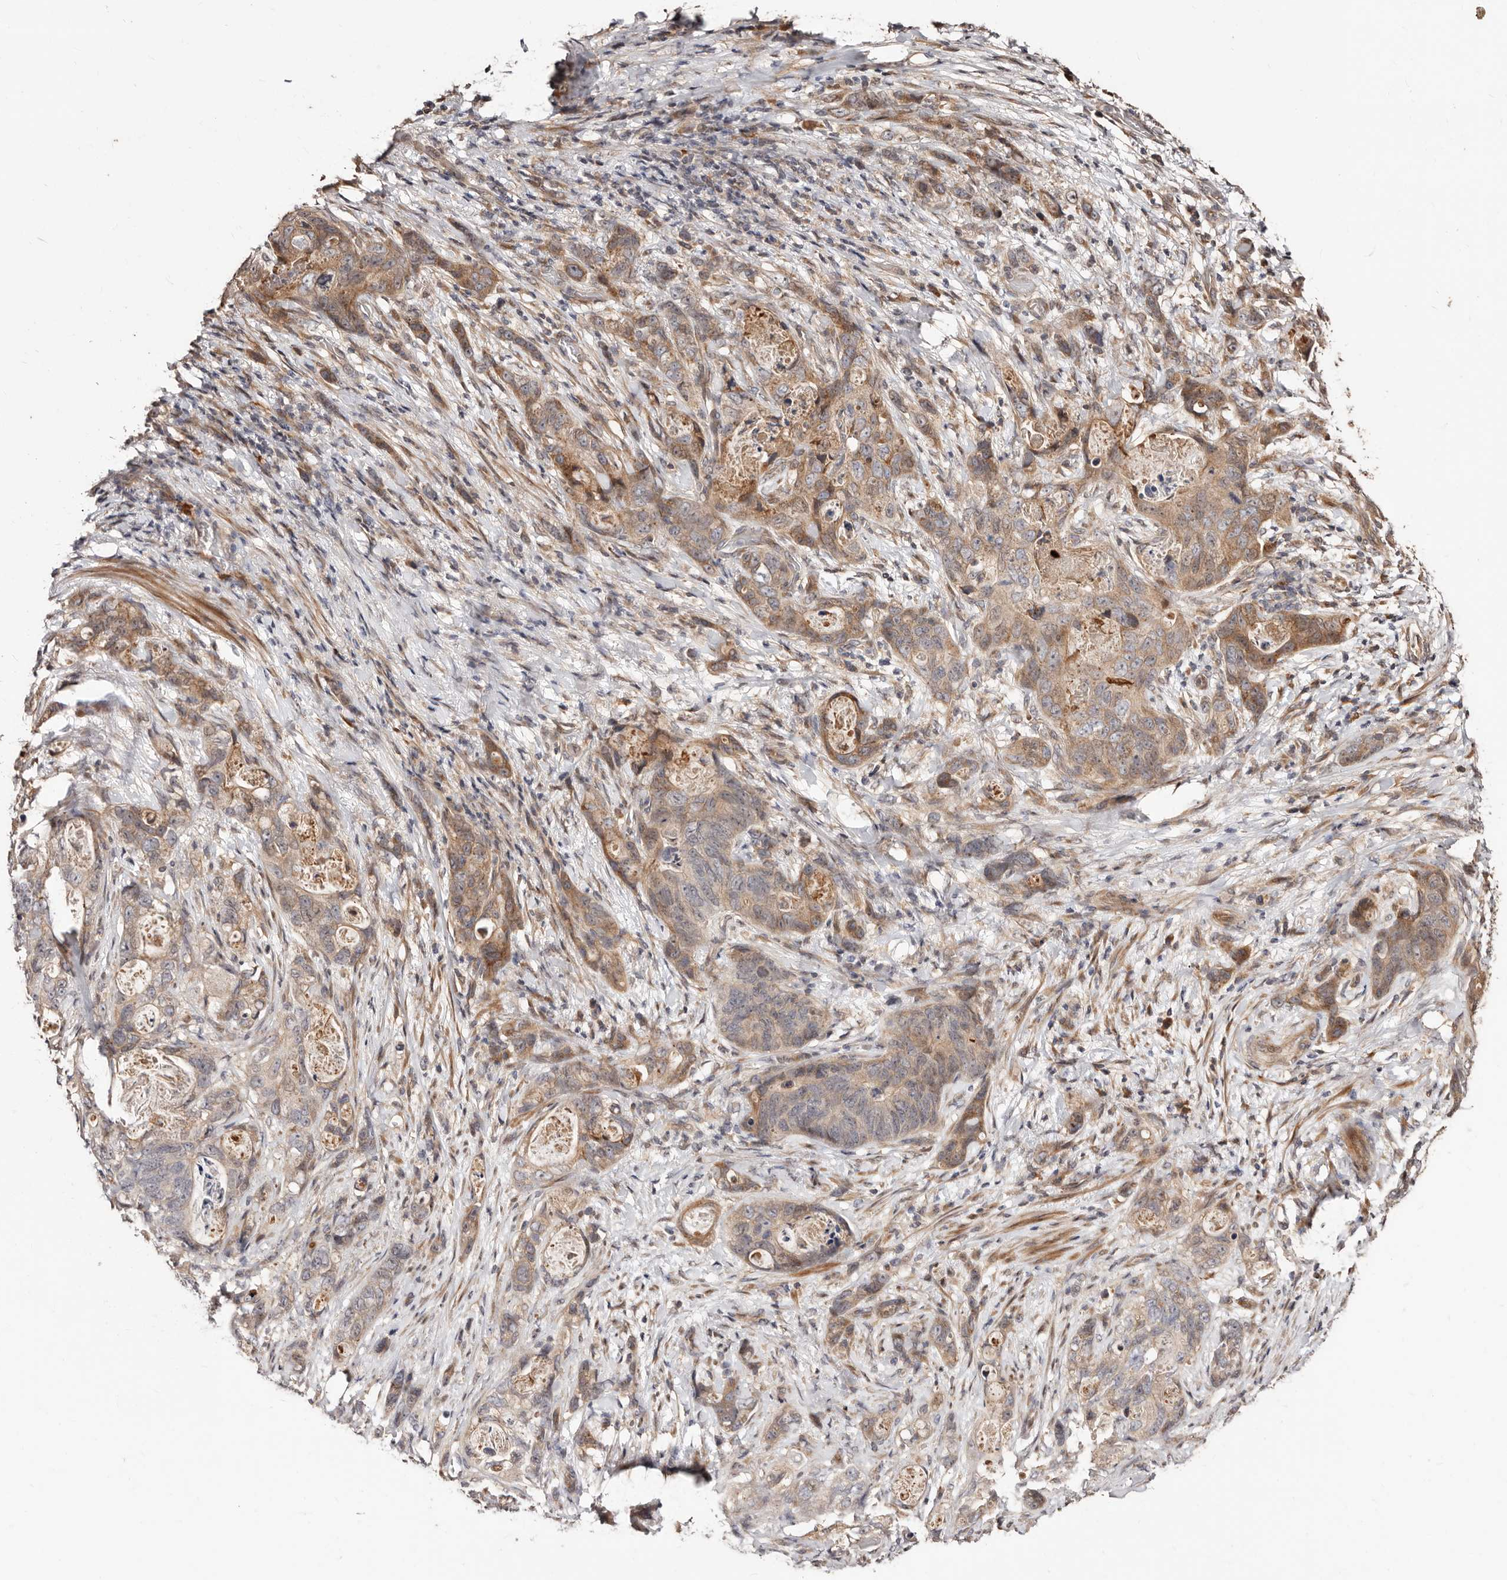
{"staining": {"intensity": "moderate", "quantity": ">75%", "location": "cytoplasmic/membranous"}, "tissue": "stomach cancer", "cell_type": "Tumor cells", "image_type": "cancer", "snomed": [{"axis": "morphology", "description": "Normal tissue, NOS"}, {"axis": "morphology", "description": "Adenocarcinoma, NOS"}, {"axis": "topography", "description": "Stomach"}], "caption": "This micrograph demonstrates immunohistochemistry (IHC) staining of human stomach adenocarcinoma, with medium moderate cytoplasmic/membranous staining in about >75% of tumor cells.", "gene": "APOL6", "patient": {"sex": "female", "age": 89}}